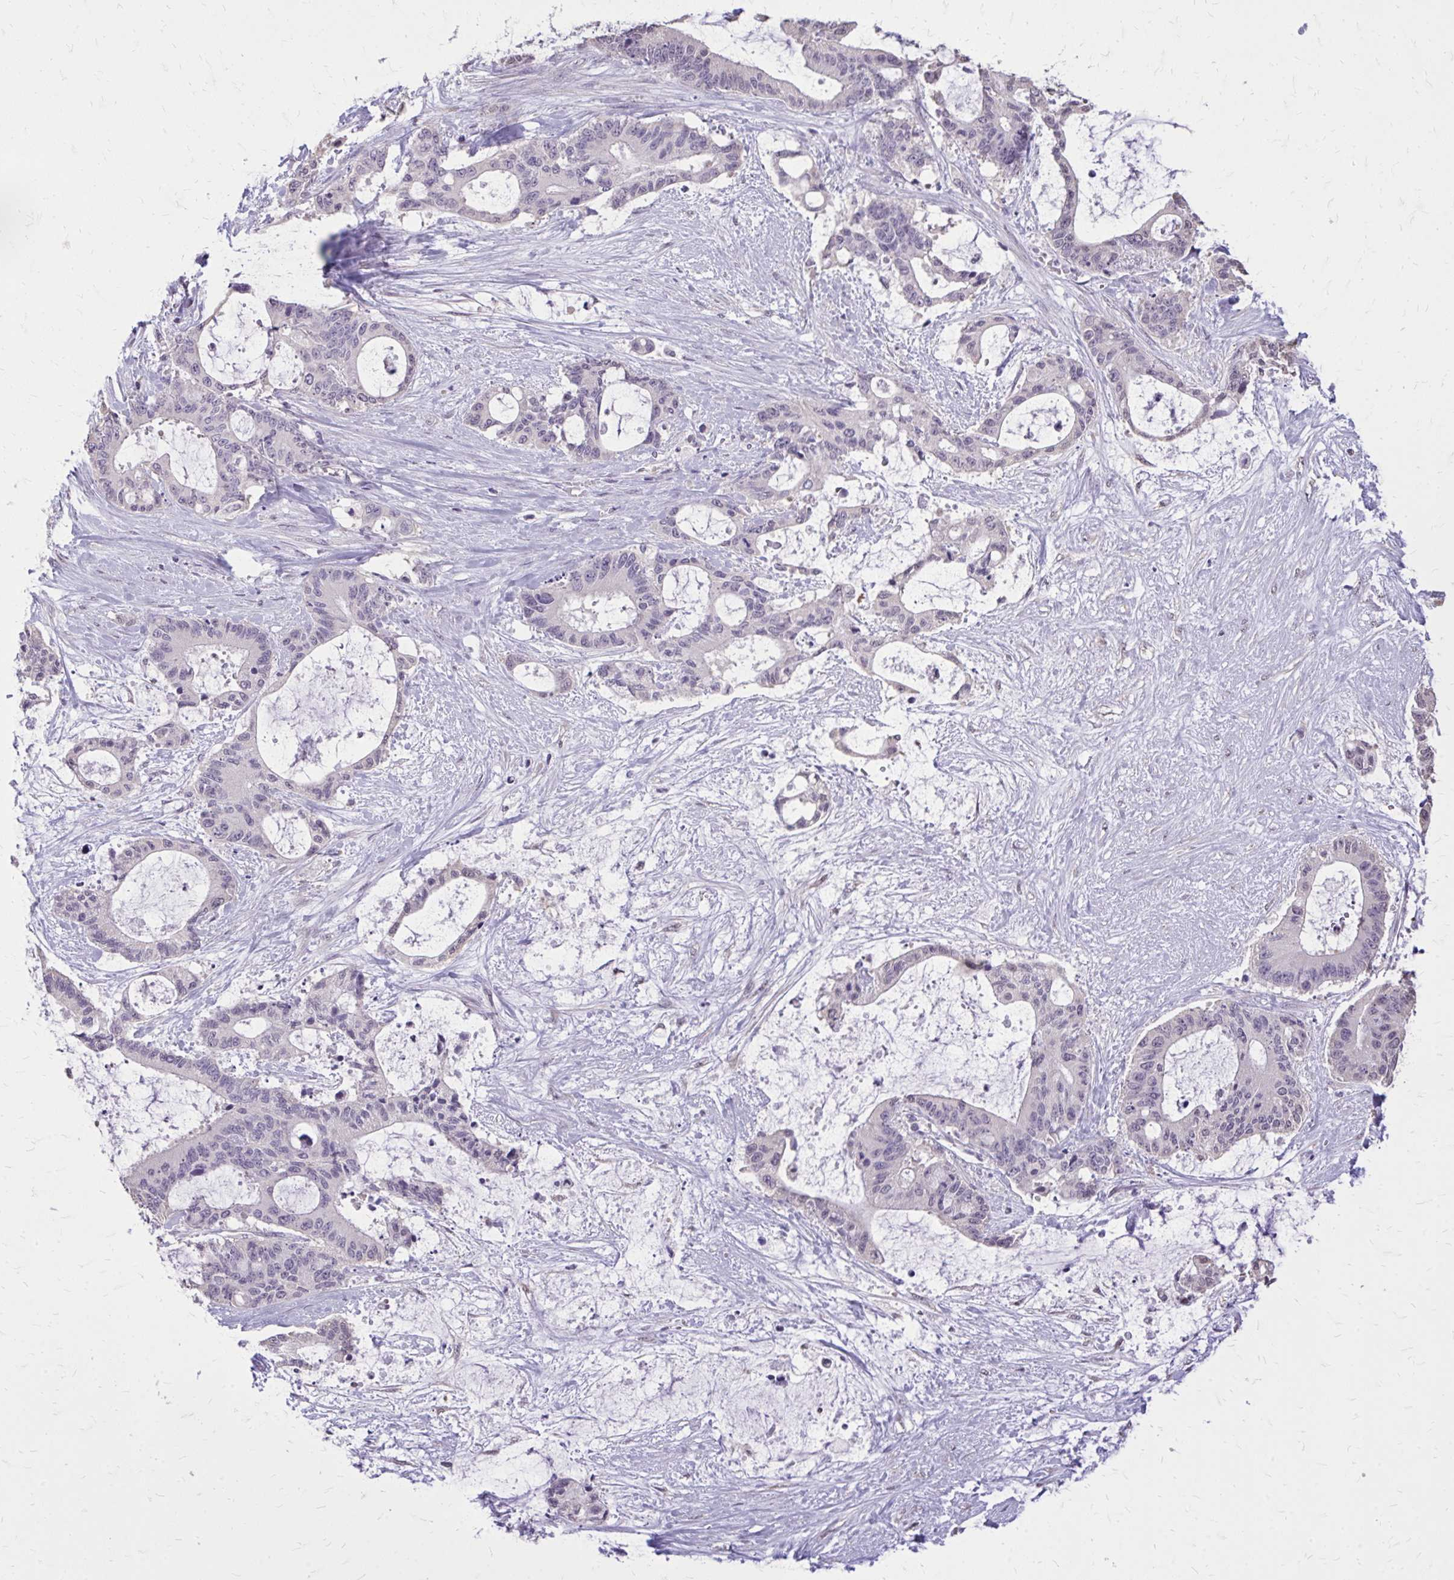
{"staining": {"intensity": "negative", "quantity": "none", "location": "none"}, "tissue": "liver cancer", "cell_type": "Tumor cells", "image_type": "cancer", "snomed": [{"axis": "morphology", "description": "Normal tissue, NOS"}, {"axis": "morphology", "description": "Cholangiocarcinoma"}, {"axis": "topography", "description": "Liver"}, {"axis": "topography", "description": "Peripheral nerve tissue"}], "caption": "Tumor cells are negative for brown protein staining in liver cholangiocarcinoma.", "gene": "AKAP5", "patient": {"sex": "female", "age": 73}}